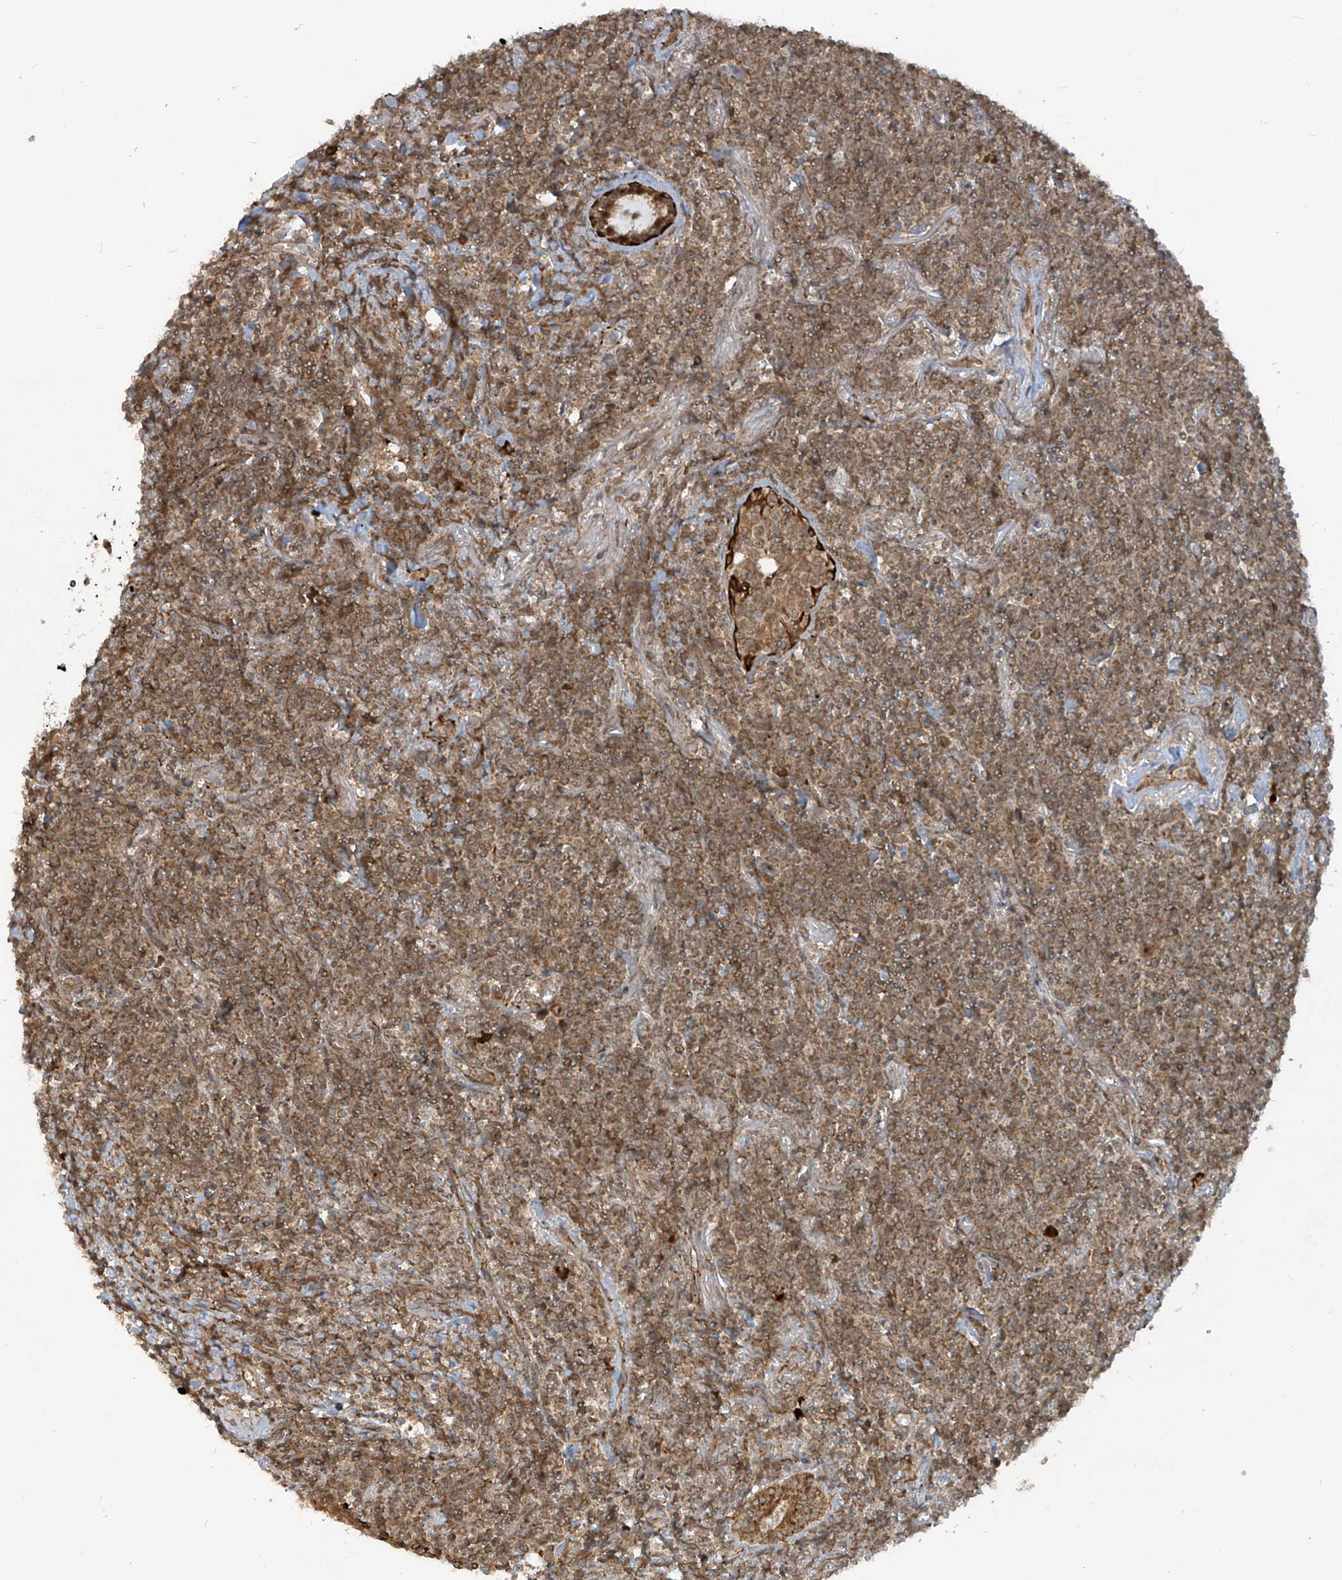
{"staining": {"intensity": "moderate", "quantity": ">75%", "location": "cytoplasmic/membranous"}, "tissue": "lymphoma", "cell_type": "Tumor cells", "image_type": "cancer", "snomed": [{"axis": "morphology", "description": "Malignant lymphoma, non-Hodgkin's type, Low grade"}, {"axis": "topography", "description": "Lung"}], "caption": "This is a histology image of immunohistochemistry staining of low-grade malignant lymphoma, non-Hodgkin's type, which shows moderate expression in the cytoplasmic/membranous of tumor cells.", "gene": "TRIM67", "patient": {"sex": "female", "age": 71}}